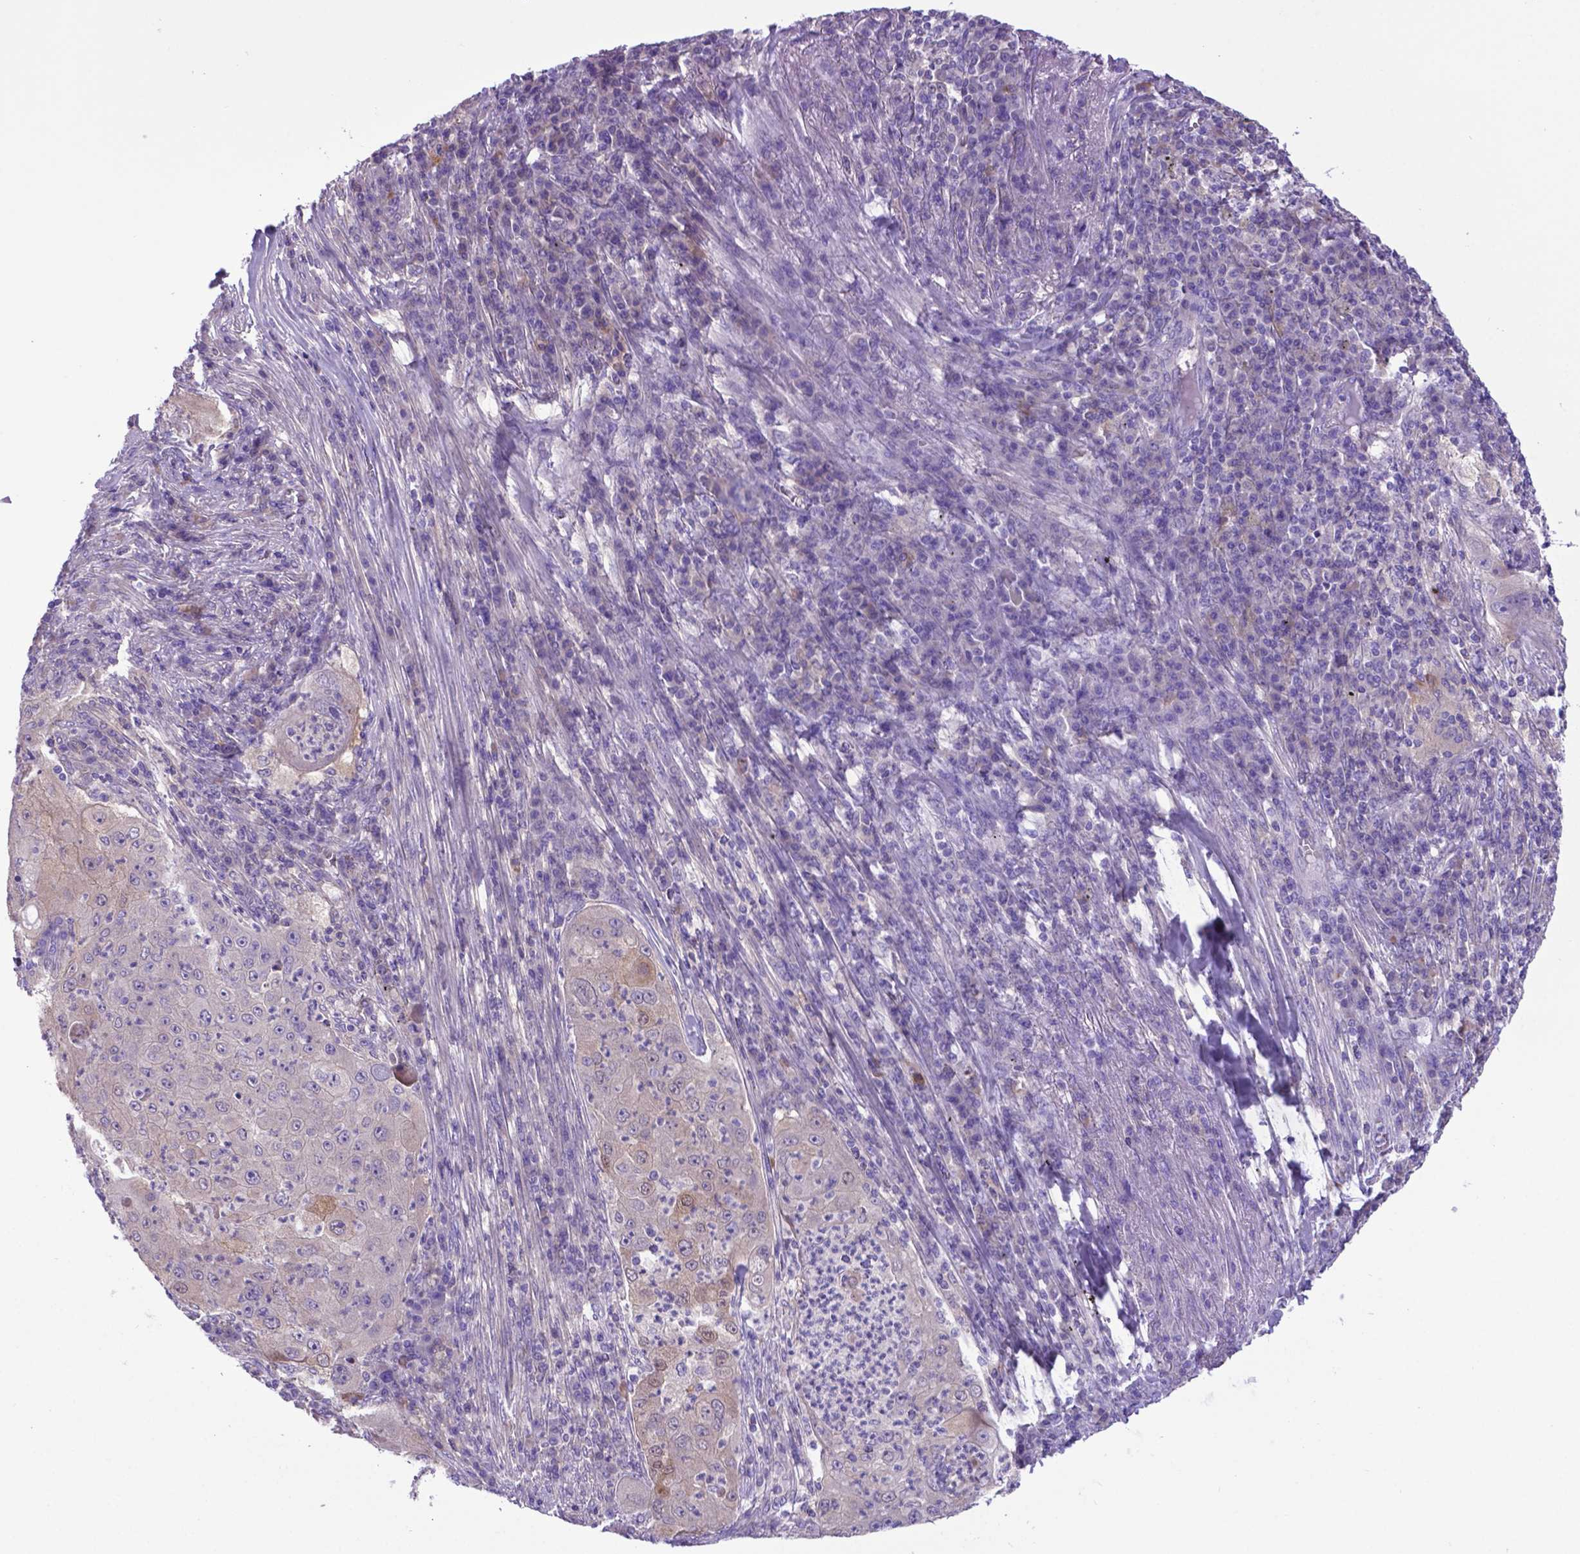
{"staining": {"intensity": "weak", "quantity": "<25%", "location": "nuclear"}, "tissue": "lung cancer", "cell_type": "Tumor cells", "image_type": "cancer", "snomed": [{"axis": "morphology", "description": "Squamous cell carcinoma, NOS"}, {"axis": "topography", "description": "Lung"}], "caption": "Protein analysis of lung cancer demonstrates no significant expression in tumor cells.", "gene": "ADRA2B", "patient": {"sex": "female", "age": 59}}